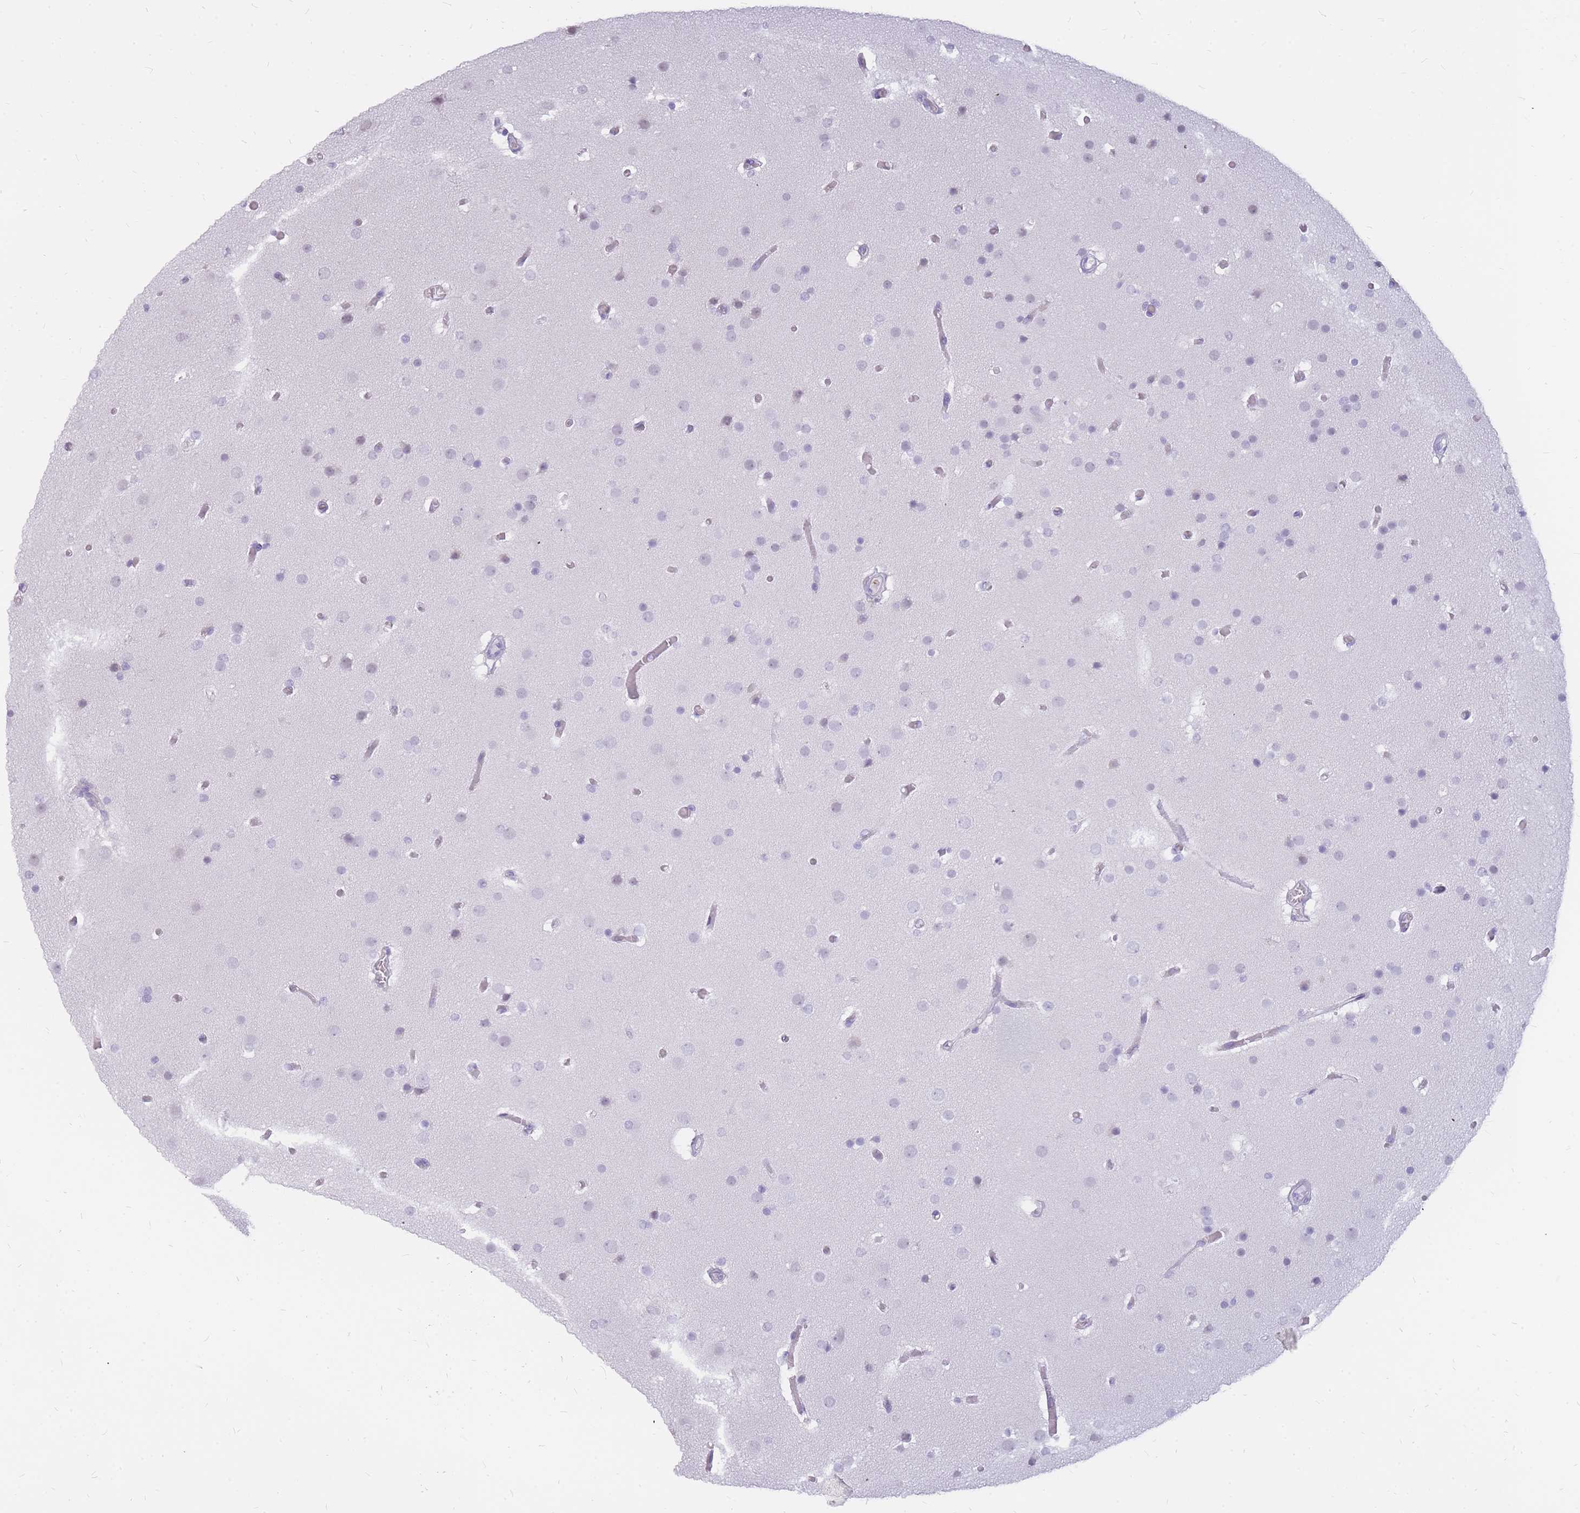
{"staining": {"intensity": "negative", "quantity": "none", "location": "none"}, "tissue": "glioma", "cell_type": "Tumor cells", "image_type": "cancer", "snomed": [{"axis": "morphology", "description": "Glioma, malignant, High grade"}, {"axis": "topography", "description": "Cerebral cortex"}], "caption": "IHC image of glioma stained for a protein (brown), which exhibits no expression in tumor cells.", "gene": "INS", "patient": {"sex": "female", "age": 36}}